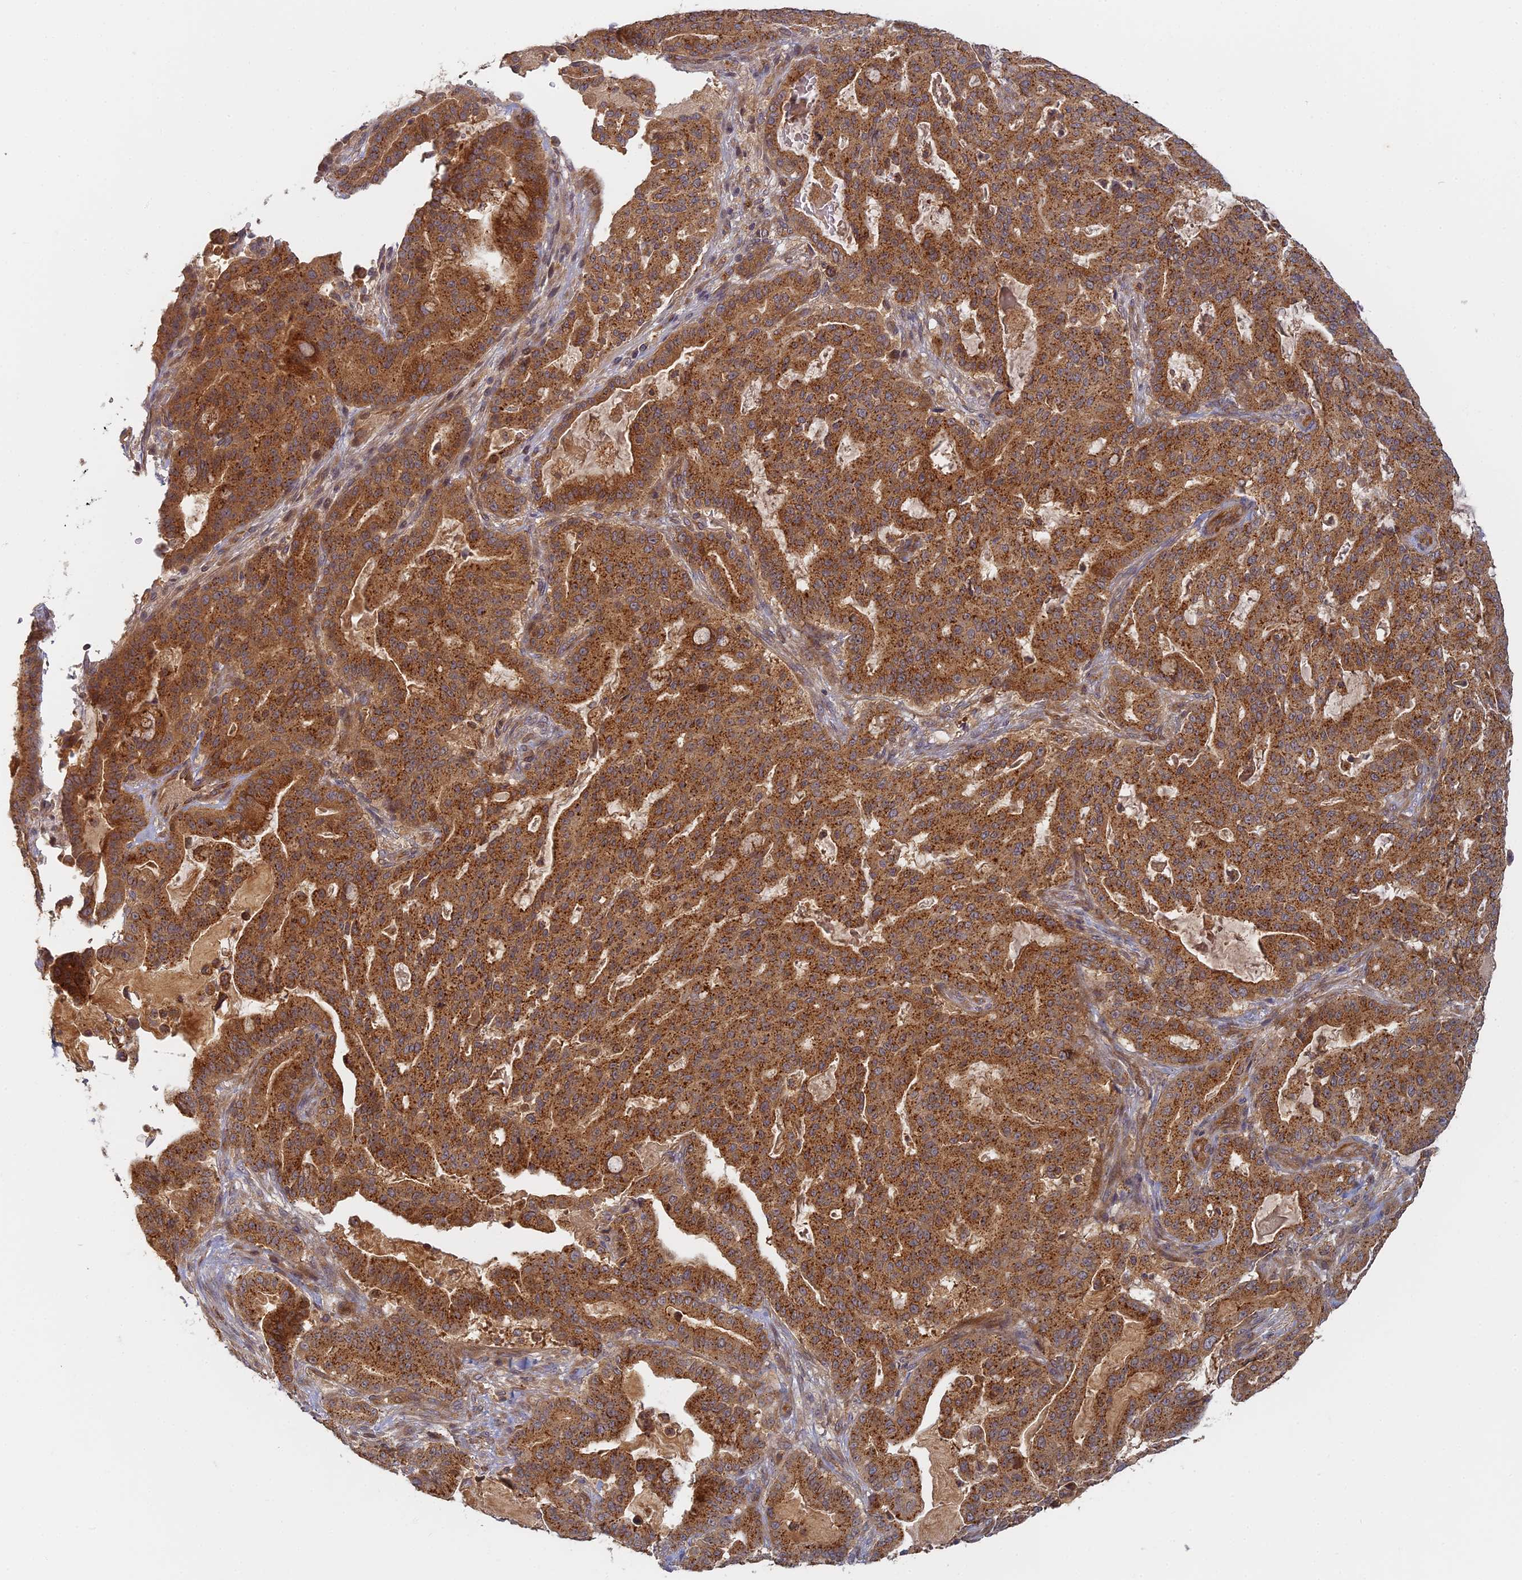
{"staining": {"intensity": "strong", "quantity": ">75%", "location": "cytoplasmic/membranous"}, "tissue": "pancreatic cancer", "cell_type": "Tumor cells", "image_type": "cancer", "snomed": [{"axis": "morphology", "description": "Adenocarcinoma, NOS"}, {"axis": "topography", "description": "Pancreas"}], "caption": "Pancreatic cancer (adenocarcinoma) stained with a protein marker shows strong staining in tumor cells.", "gene": "INO80D", "patient": {"sex": "male", "age": 63}}